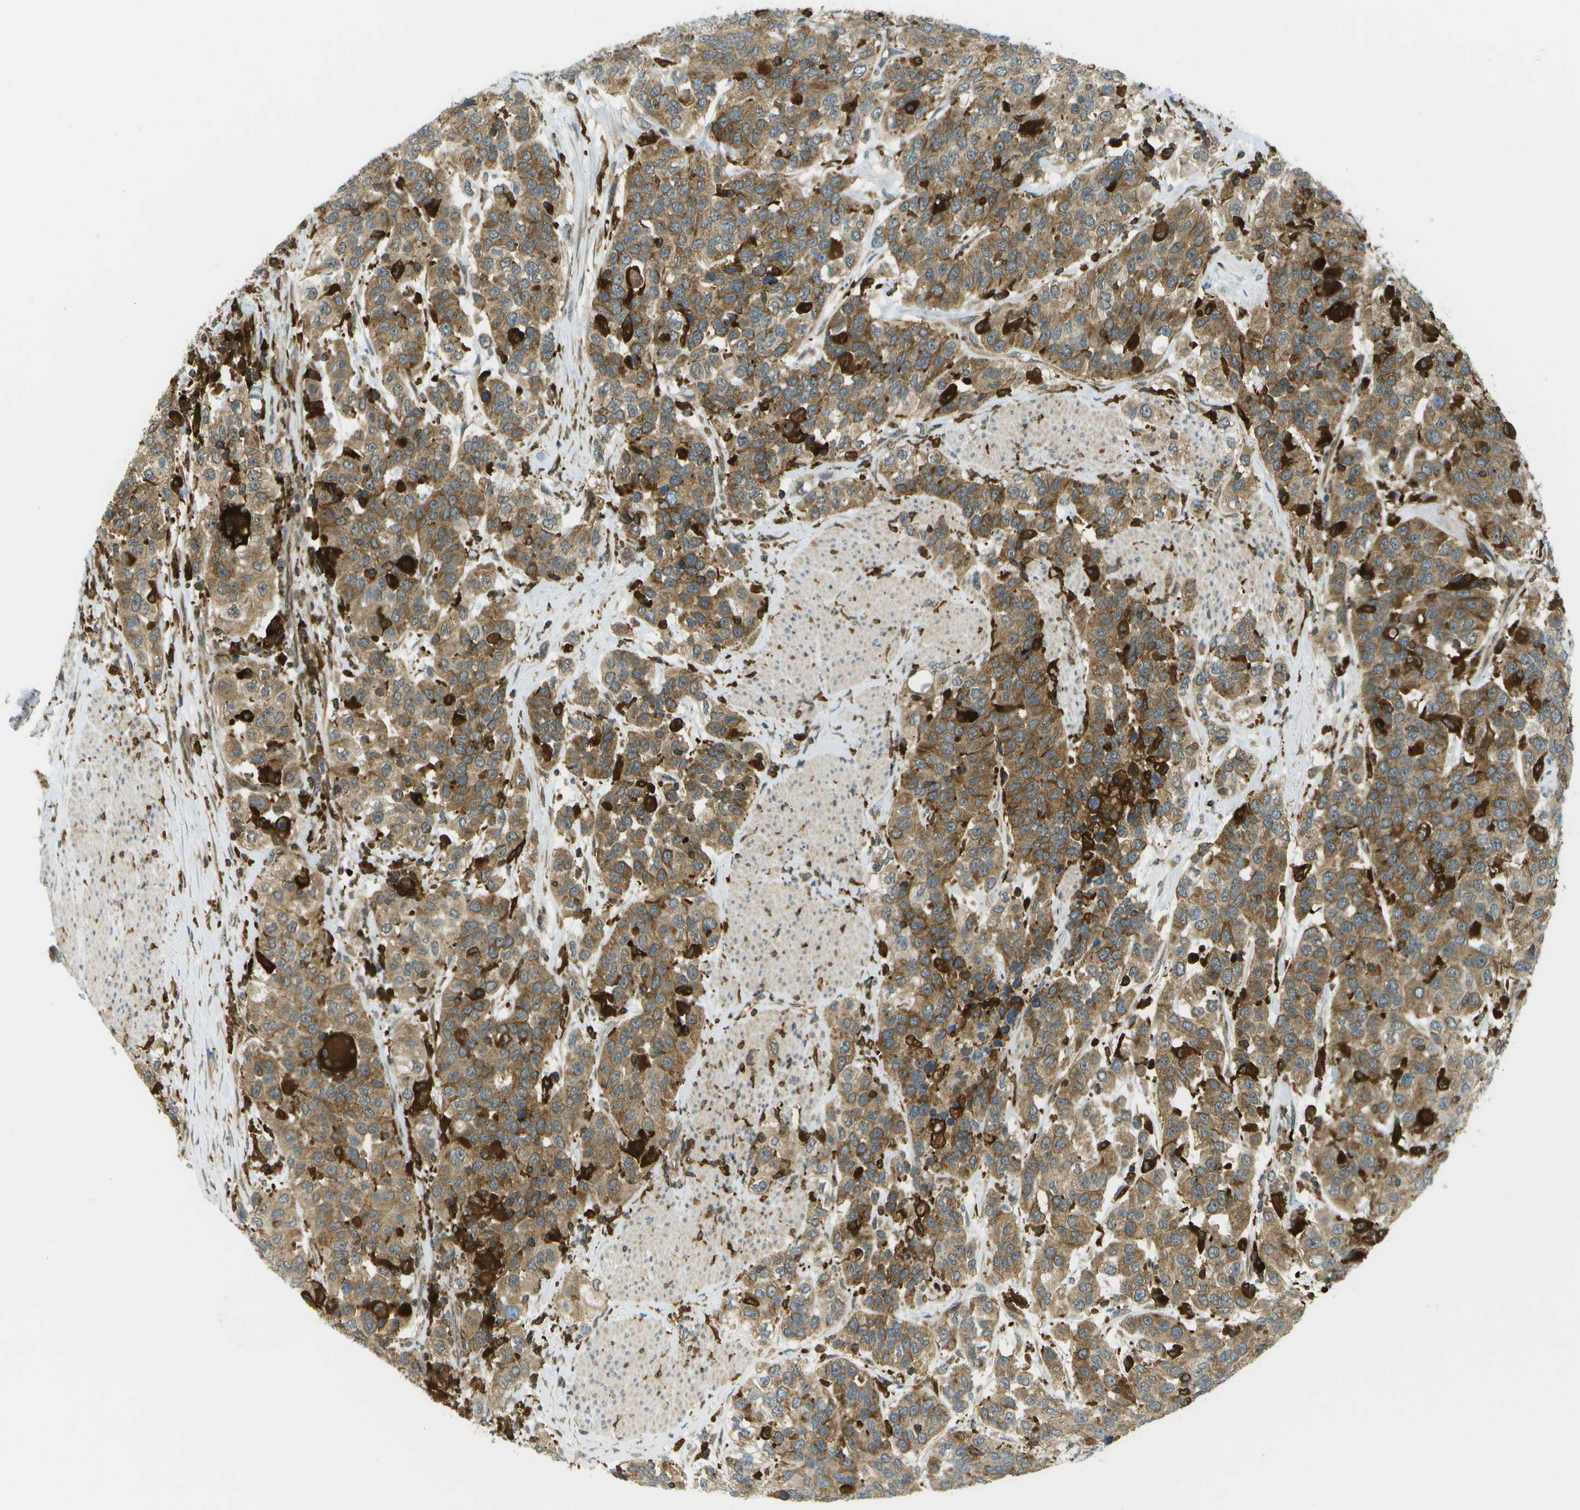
{"staining": {"intensity": "moderate", "quantity": ">75%", "location": "cytoplasmic/membranous"}, "tissue": "urothelial cancer", "cell_type": "Tumor cells", "image_type": "cancer", "snomed": [{"axis": "morphology", "description": "Urothelial carcinoma, High grade"}, {"axis": "topography", "description": "Urinary bladder"}], "caption": "Immunohistochemistry micrograph of neoplastic tissue: human urothelial carcinoma (high-grade) stained using immunohistochemistry (IHC) reveals medium levels of moderate protein expression localized specifically in the cytoplasmic/membranous of tumor cells, appearing as a cytoplasmic/membranous brown color.", "gene": "TMTC1", "patient": {"sex": "female", "age": 80}}